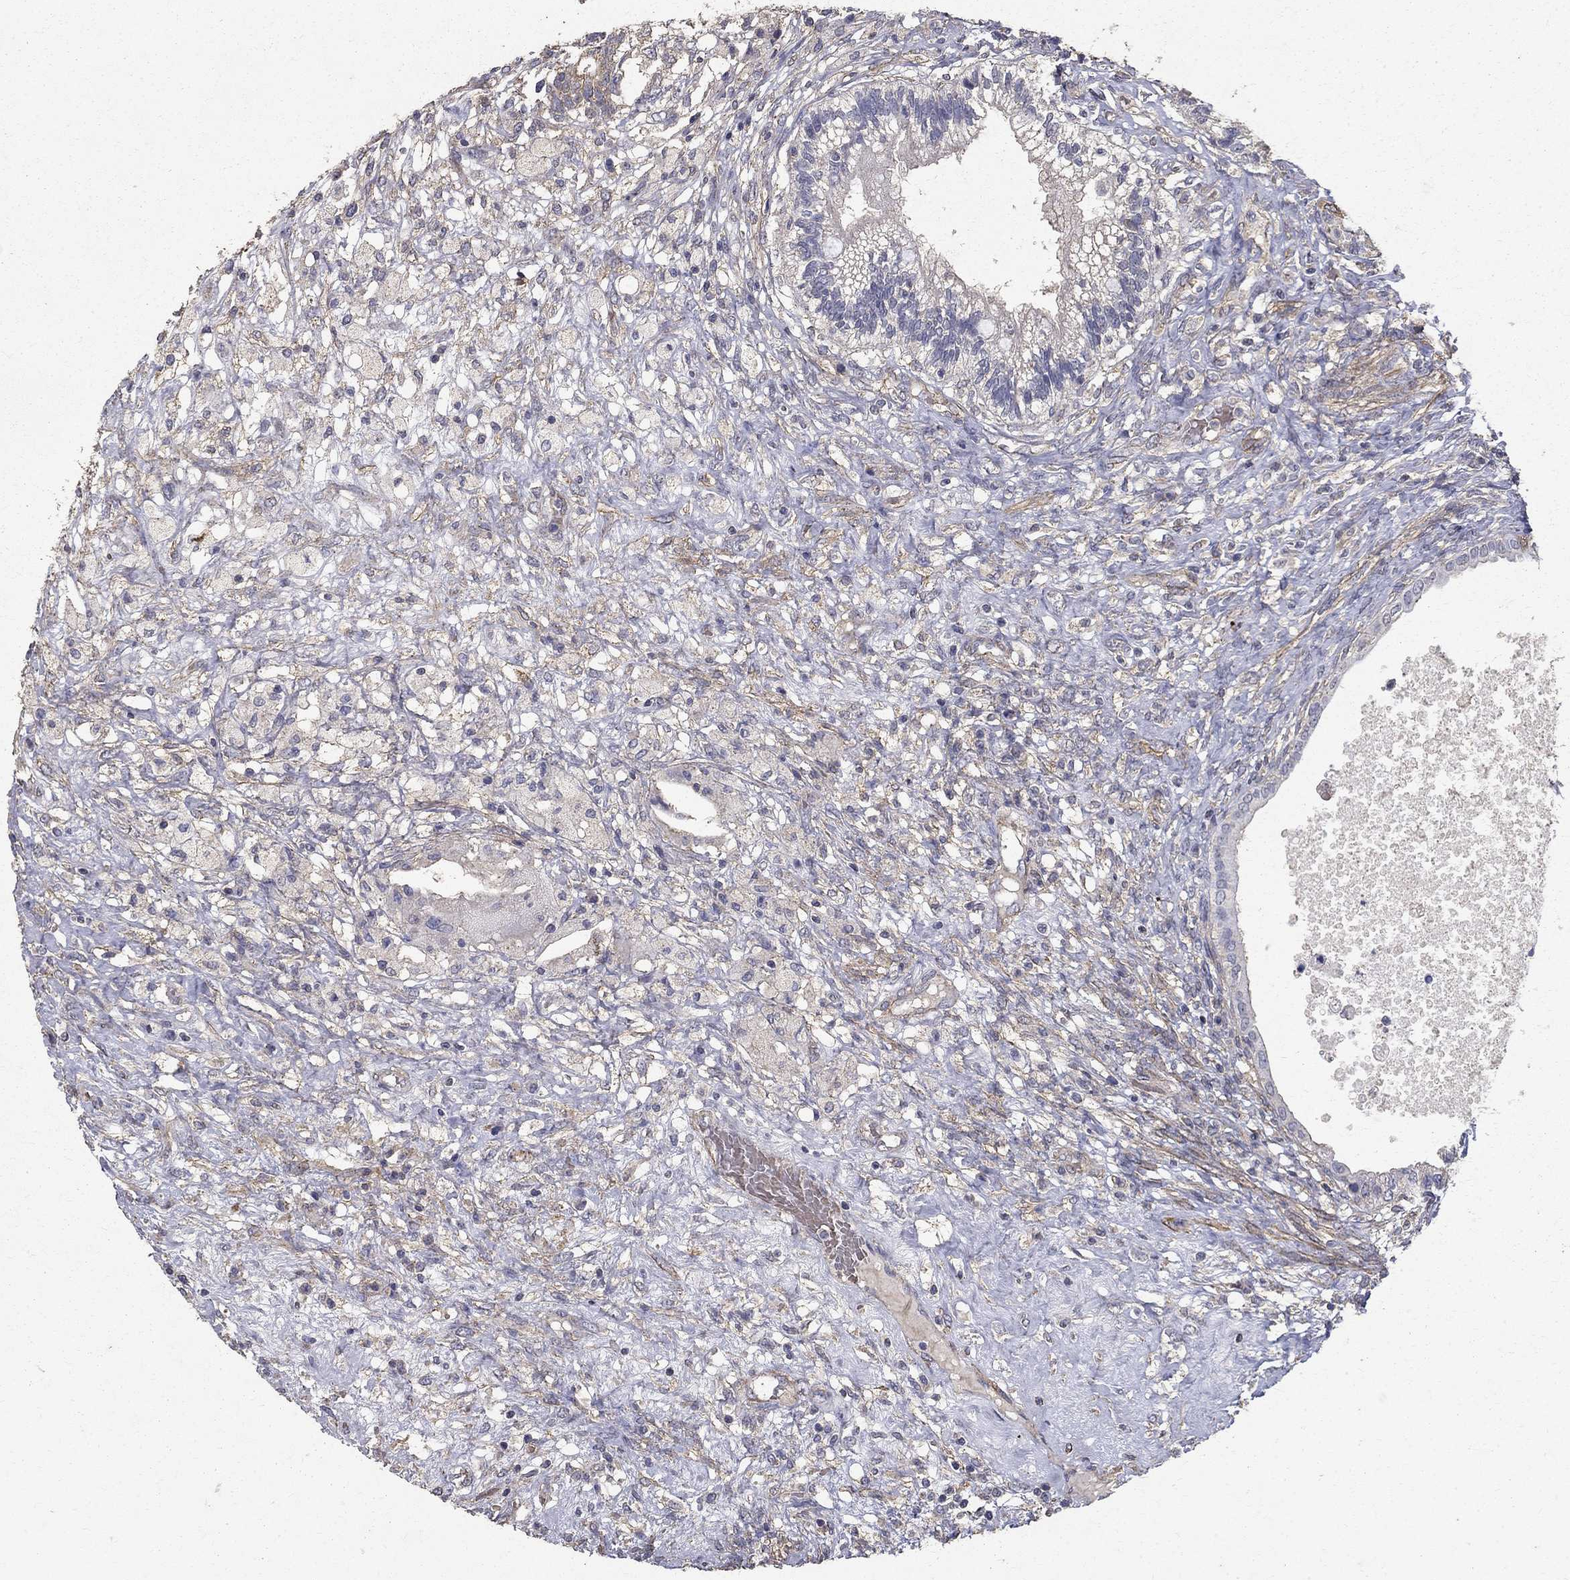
{"staining": {"intensity": "weak", "quantity": "25%-75%", "location": "cytoplasmic/membranous"}, "tissue": "testis cancer", "cell_type": "Tumor cells", "image_type": "cancer", "snomed": [{"axis": "morphology", "description": "Seminoma, NOS"}, {"axis": "morphology", "description": "Carcinoma, Embryonal, NOS"}, {"axis": "topography", "description": "Testis"}], "caption": "Weak cytoplasmic/membranous expression for a protein is appreciated in about 25%-75% of tumor cells of testis cancer using immunohistochemistry (IHC).", "gene": "MPP2", "patient": {"sex": "male", "age": 41}}